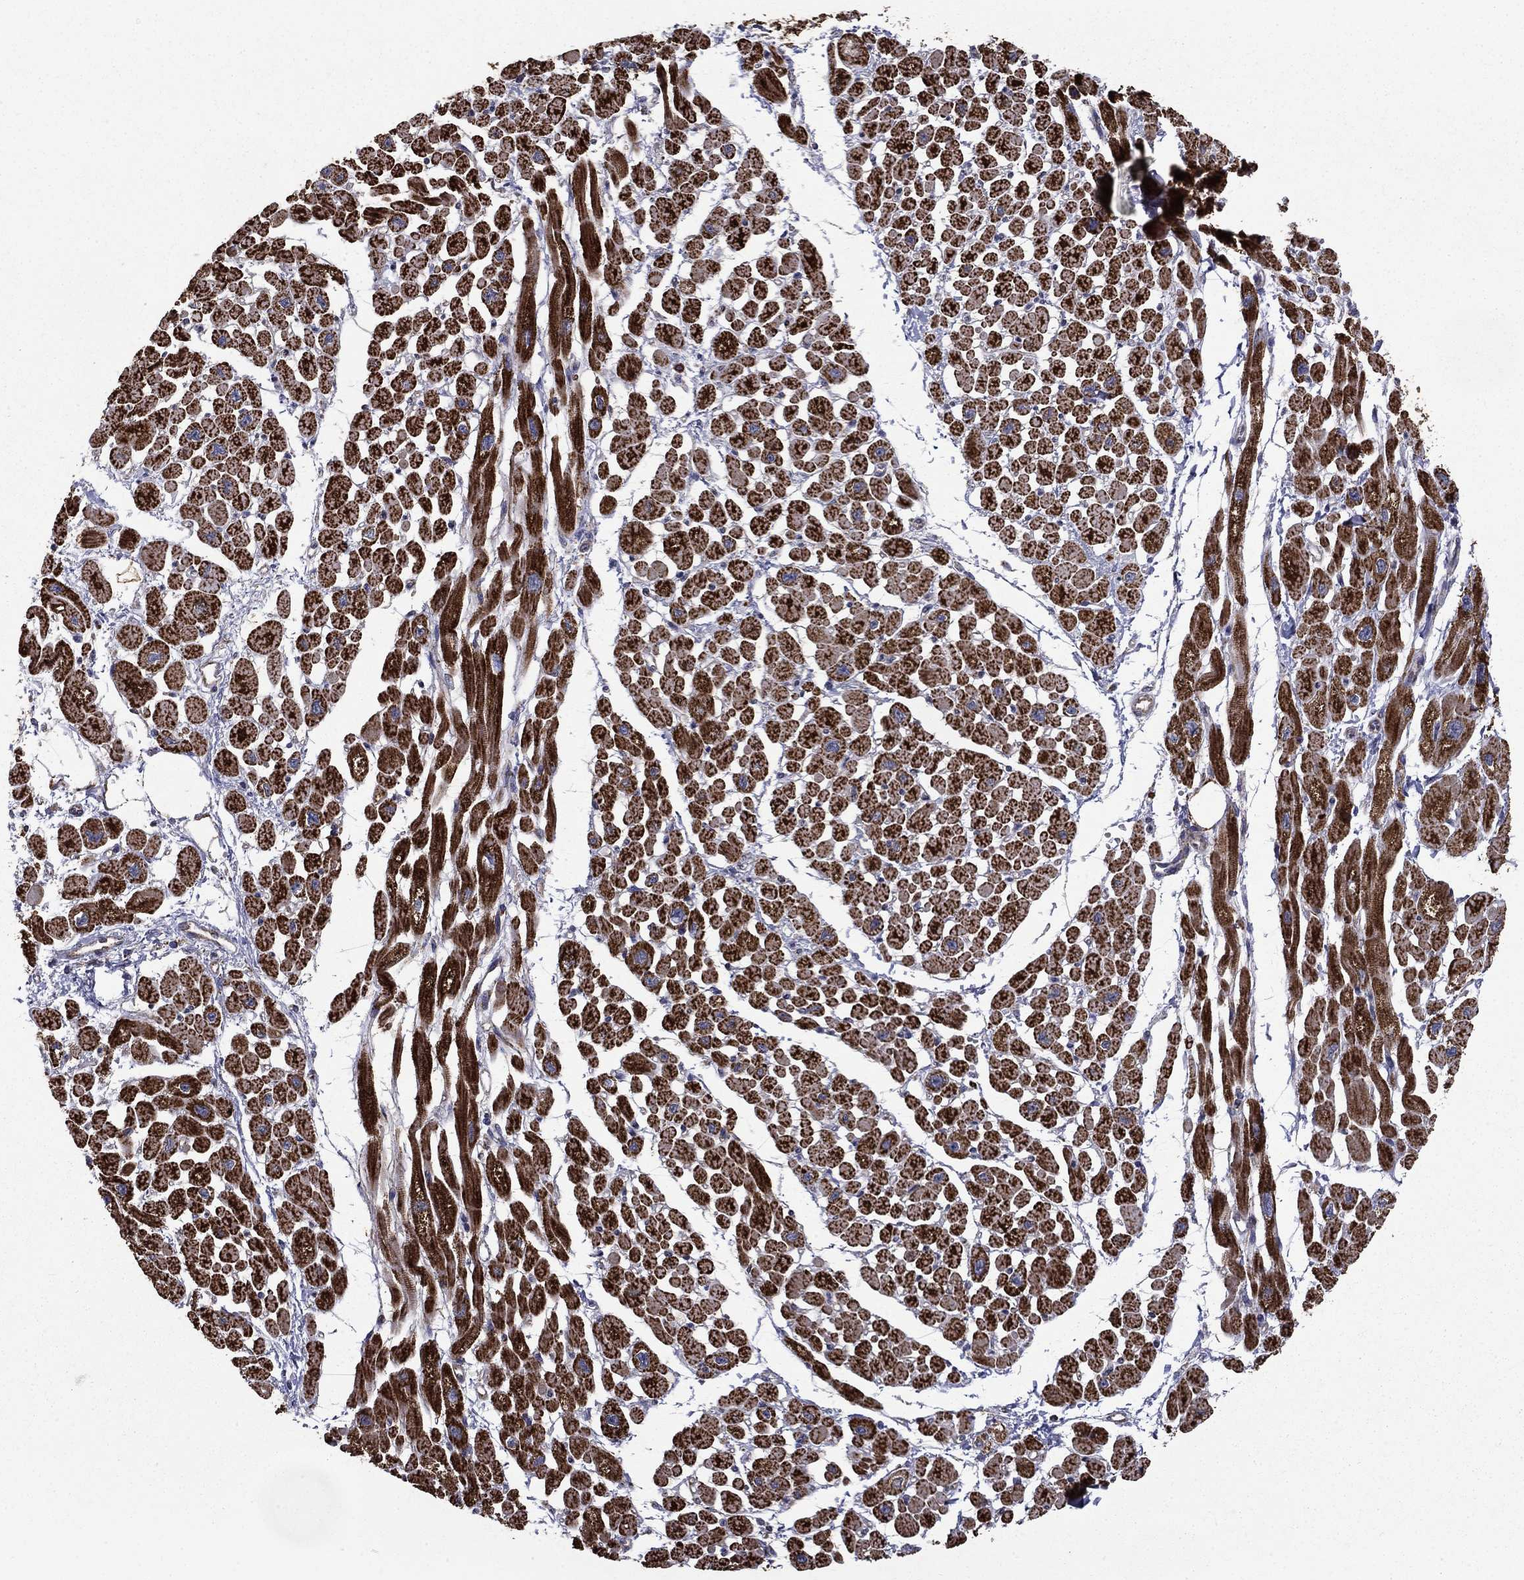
{"staining": {"intensity": "strong", "quantity": ">75%", "location": "cytoplasmic/membranous"}, "tissue": "heart muscle", "cell_type": "Cardiomyocytes", "image_type": "normal", "snomed": [{"axis": "morphology", "description": "Normal tissue, NOS"}, {"axis": "topography", "description": "Heart"}], "caption": "DAB (3,3'-diaminobenzidine) immunohistochemical staining of unremarkable human heart muscle demonstrates strong cytoplasmic/membranous protein staining in approximately >75% of cardiomyocytes.", "gene": "NDUFS8", "patient": {"sex": "male", "age": 66}}